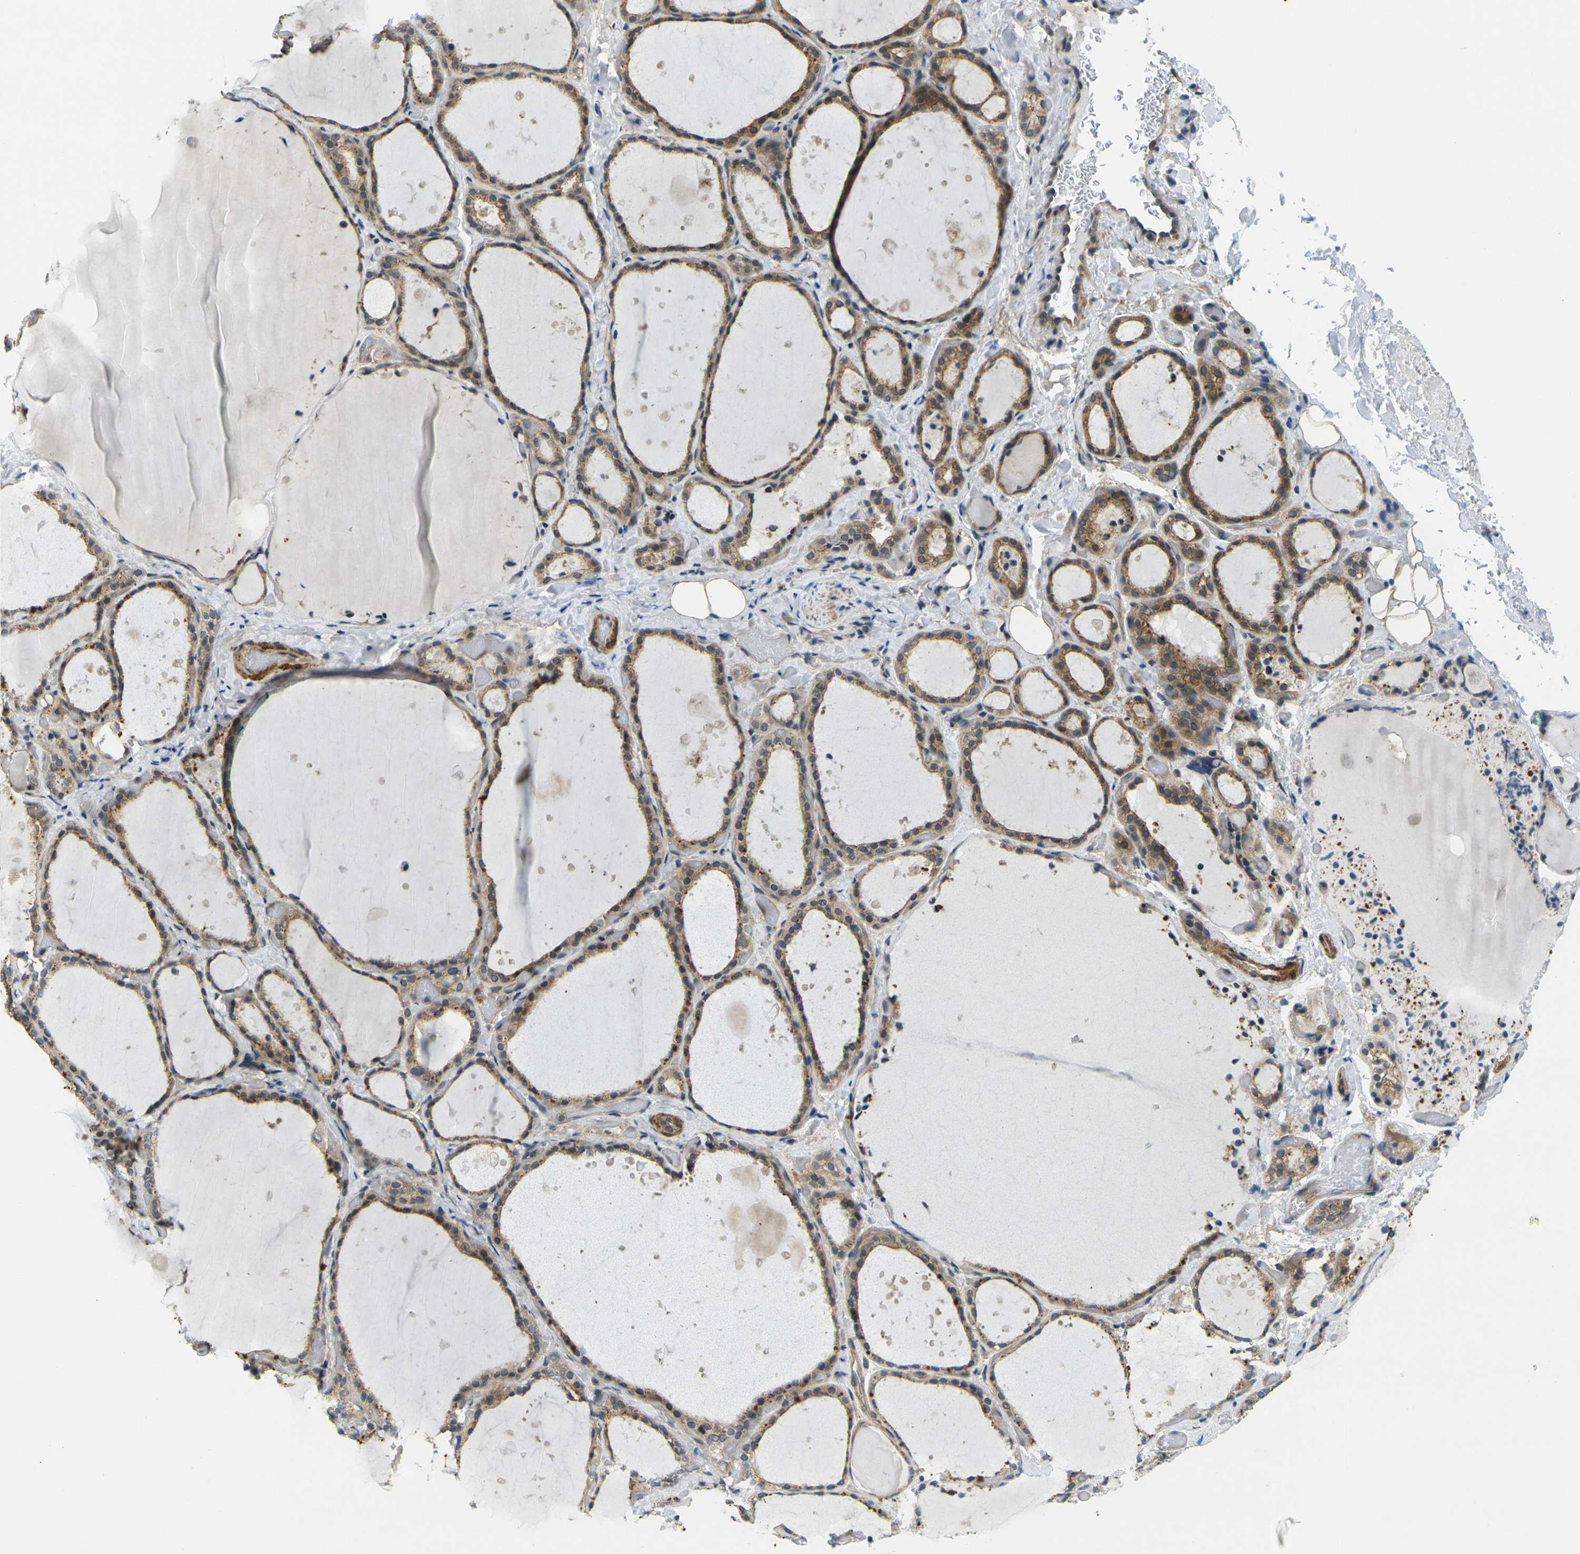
{"staining": {"intensity": "moderate", "quantity": ">75%", "location": "cytoplasmic/membranous"}, "tissue": "thyroid gland", "cell_type": "Glandular cells", "image_type": "normal", "snomed": [{"axis": "morphology", "description": "Normal tissue, NOS"}, {"axis": "topography", "description": "Thyroid gland"}], "caption": "Immunohistochemistry (DAB) staining of unremarkable human thyroid gland reveals moderate cytoplasmic/membranous protein expression in approximately >75% of glandular cells. The staining was performed using DAB, with brown indicating positive protein expression. Nuclei are stained blue with hematoxylin.", "gene": "KCTD10", "patient": {"sex": "female", "age": 44}}